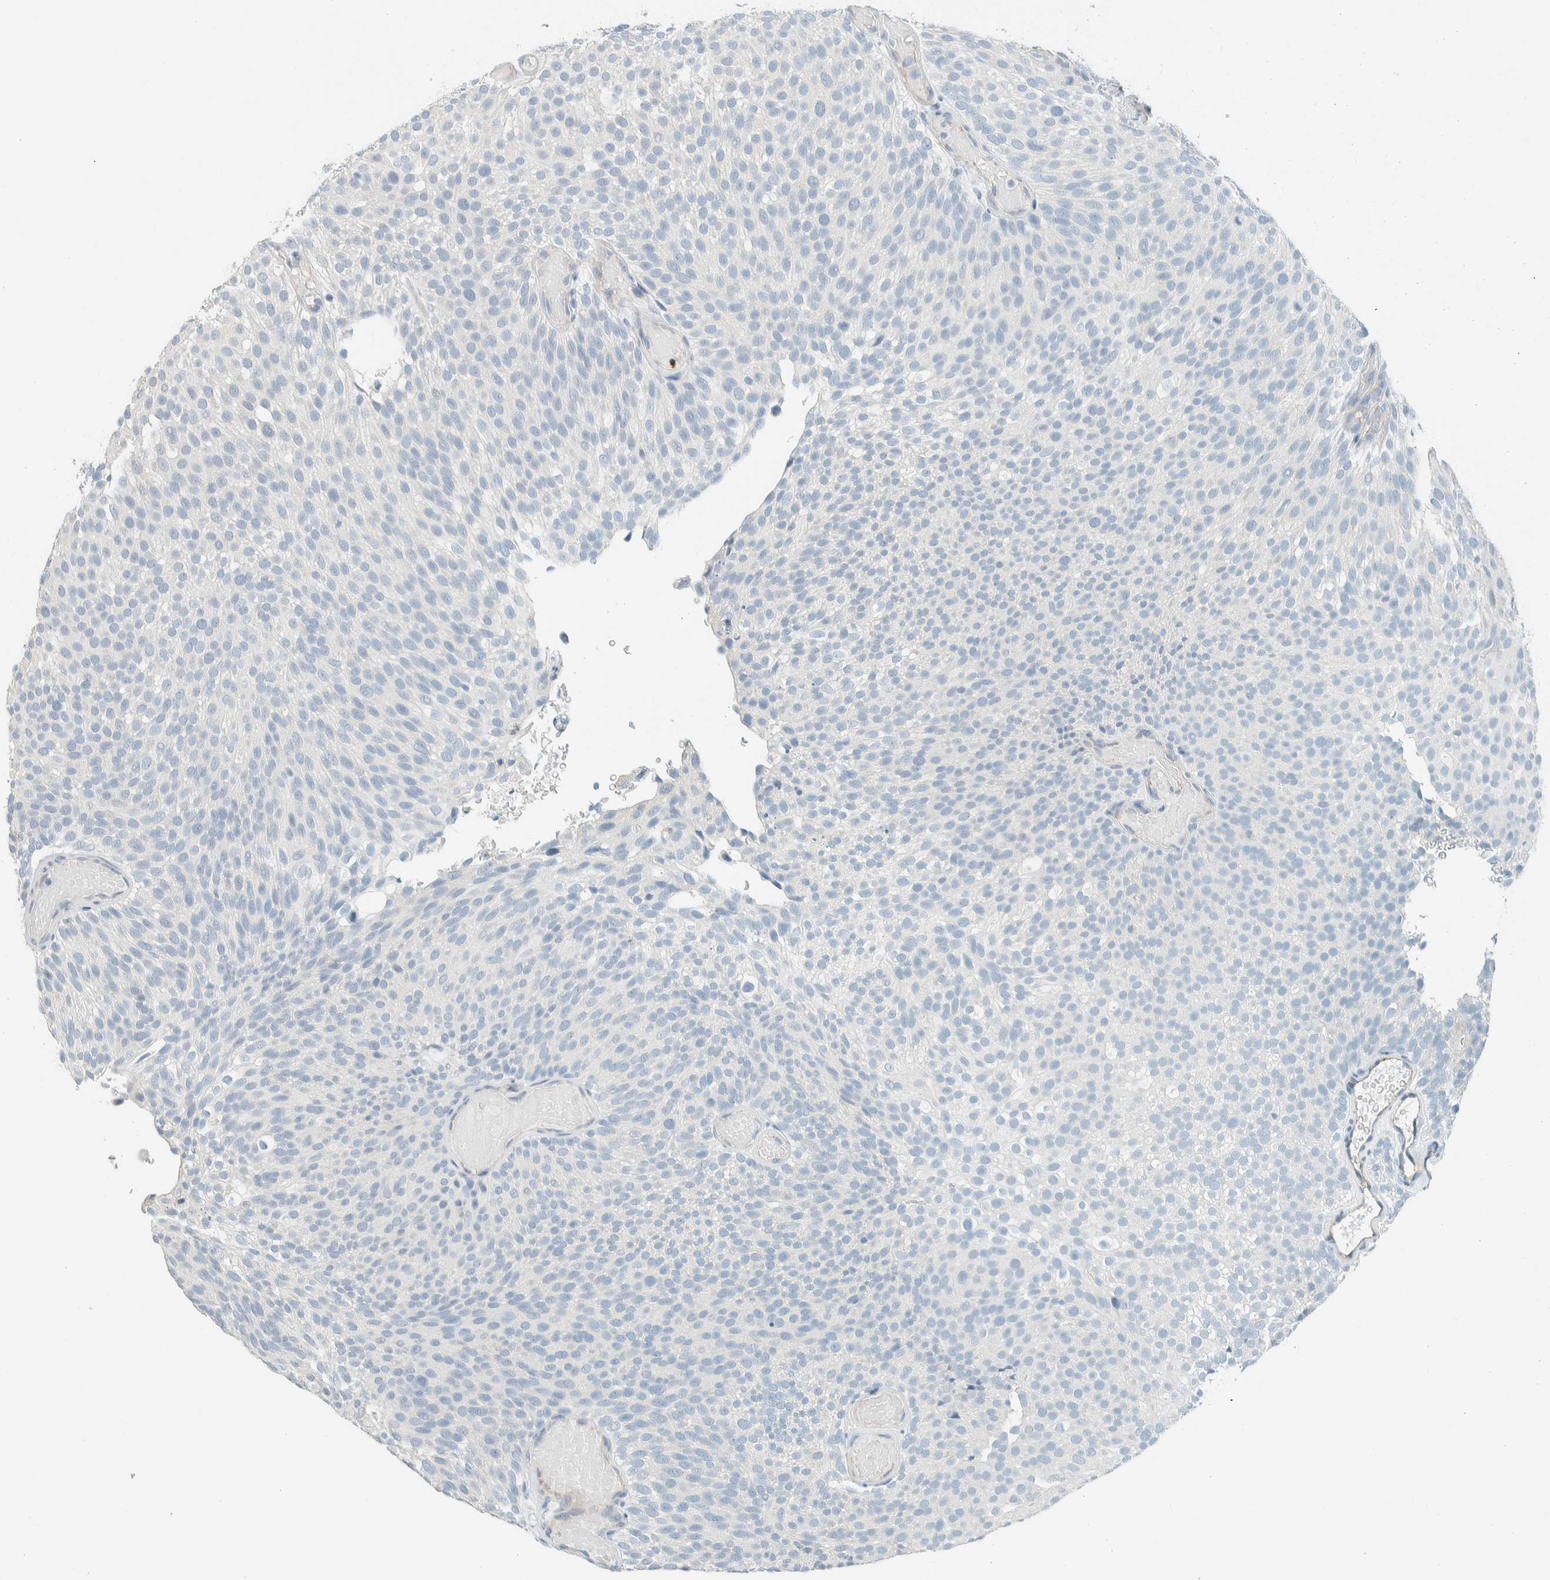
{"staining": {"intensity": "negative", "quantity": "none", "location": "none"}, "tissue": "urothelial cancer", "cell_type": "Tumor cells", "image_type": "cancer", "snomed": [{"axis": "morphology", "description": "Urothelial carcinoma, Low grade"}, {"axis": "topography", "description": "Urinary bladder"}], "caption": "Immunohistochemistry micrograph of neoplastic tissue: low-grade urothelial carcinoma stained with DAB reveals no significant protein positivity in tumor cells.", "gene": "SLFN12", "patient": {"sex": "male", "age": 78}}